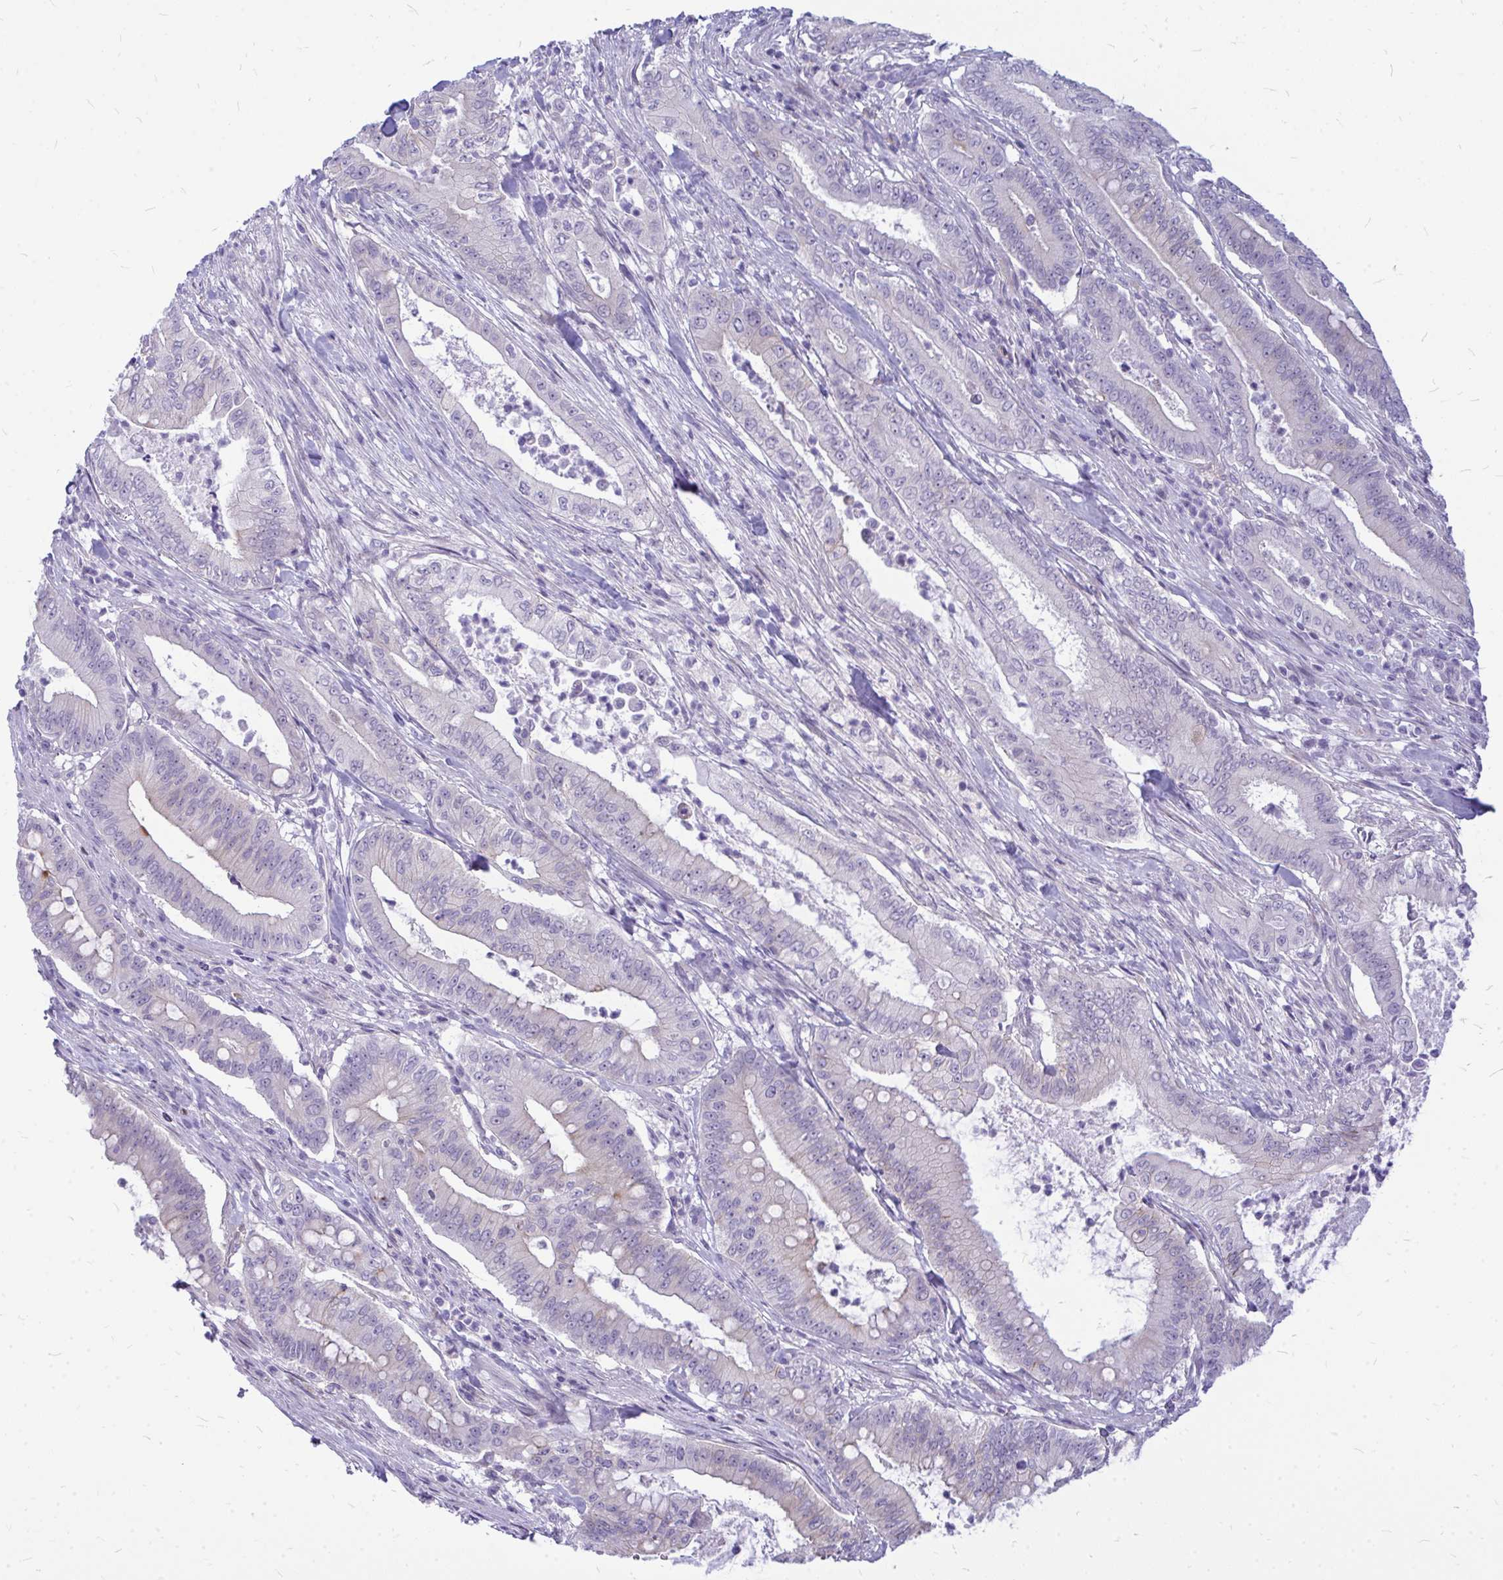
{"staining": {"intensity": "negative", "quantity": "none", "location": "none"}, "tissue": "pancreatic cancer", "cell_type": "Tumor cells", "image_type": "cancer", "snomed": [{"axis": "morphology", "description": "Adenocarcinoma, NOS"}, {"axis": "topography", "description": "Pancreas"}], "caption": "This is an IHC histopathology image of human pancreatic adenocarcinoma. There is no expression in tumor cells.", "gene": "ZSCAN25", "patient": {"sex": "male", "age": 71}}